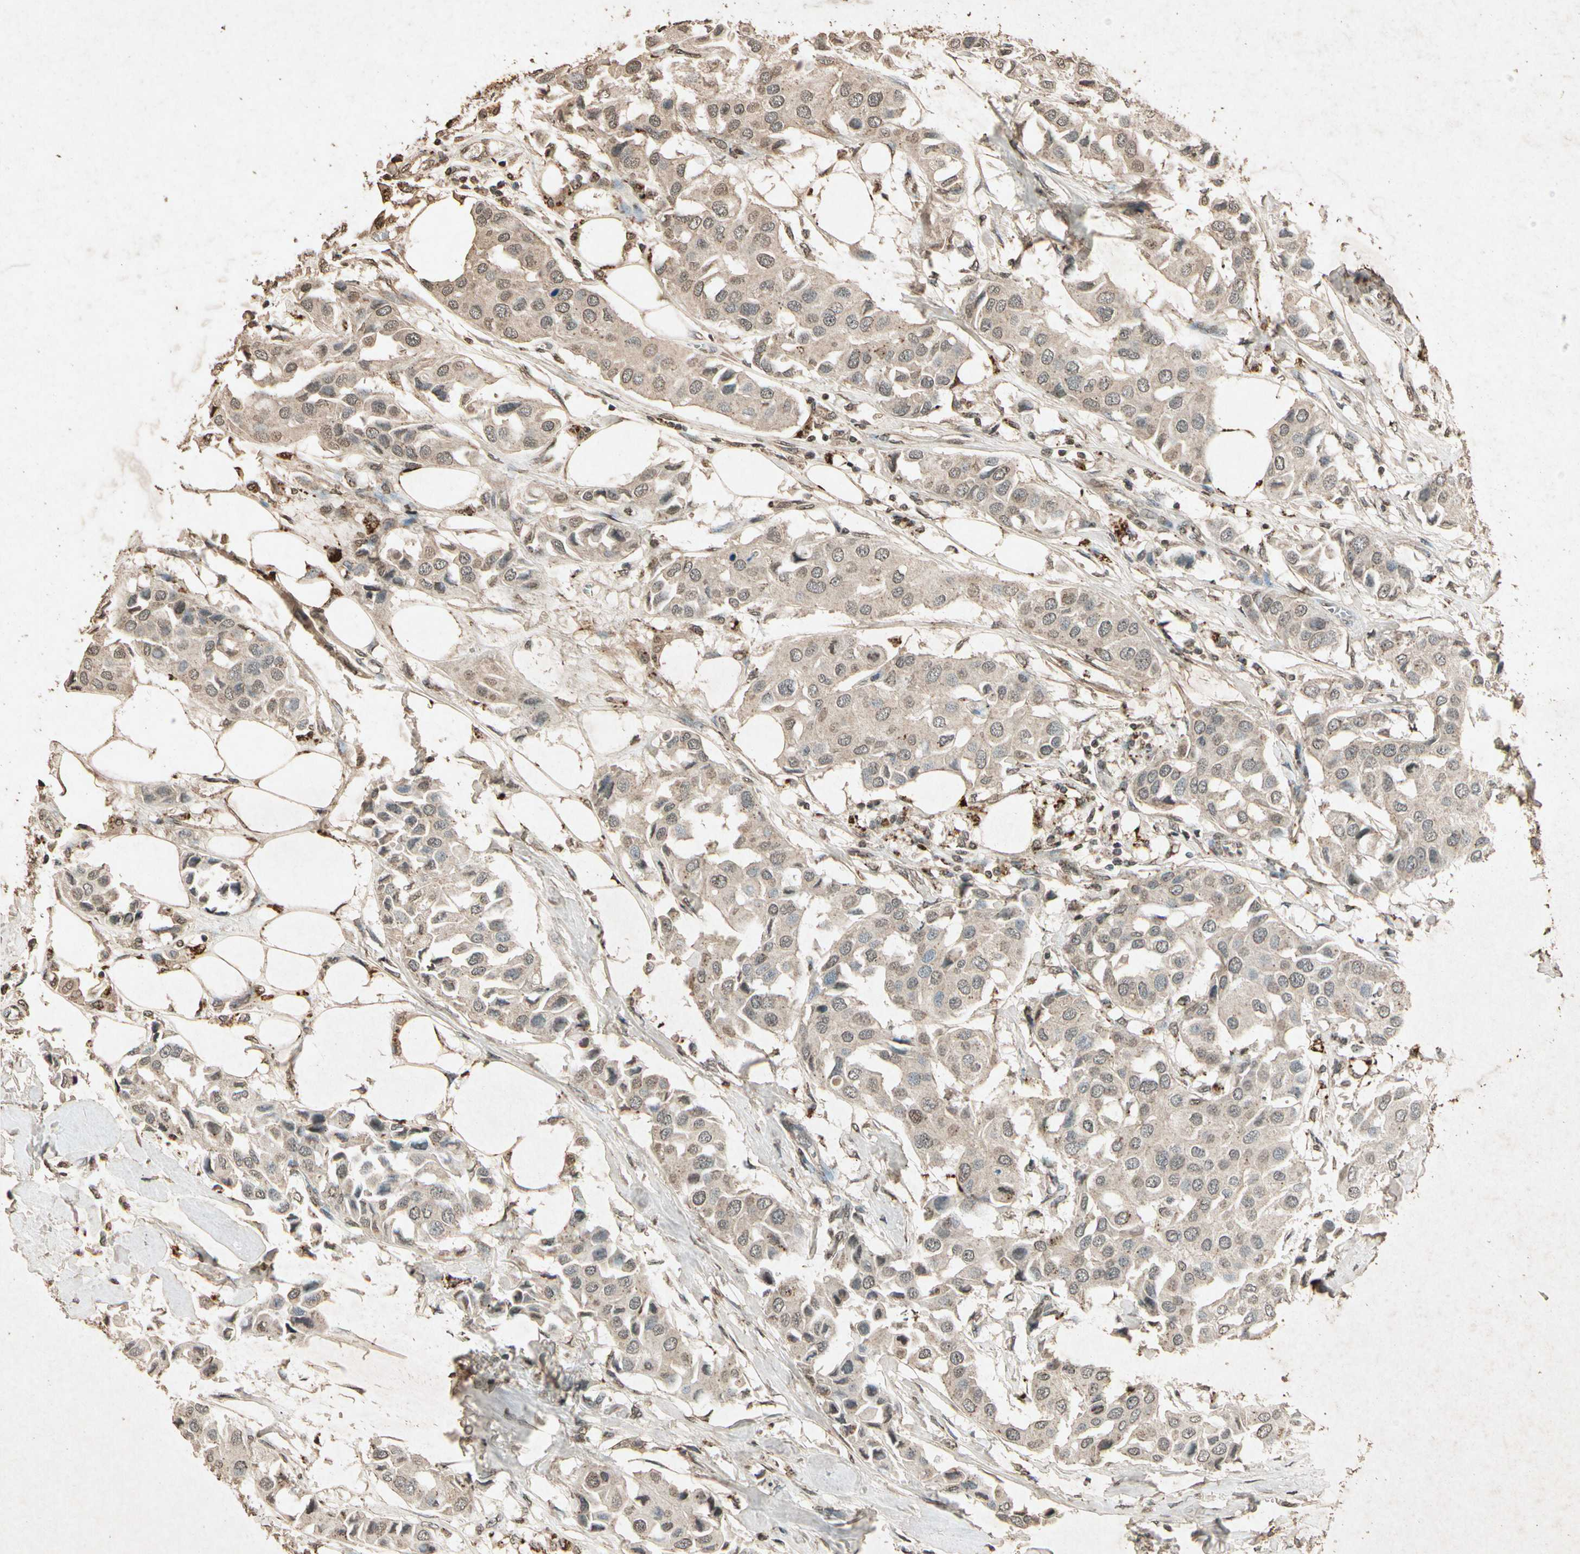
{"staining": {"intensity": "weak", "quantity": "25%-75%", "location": "cytoplasmic/membranous"}, "tissue": "breast cancer", "cell_type": "Tumor cells", "image_type": "cancer", "snomed": [{"axis": "morphology", "description": "Duct carcinoma"}, {"axis": "topography", "description": "Breast"}], "caption": "Breast cancer stained for a protein reveals weak cytoplasmic/membranous positivity in tumor cells.", "gene": "GC", "patient": {"sex": "female", "age": 80}}